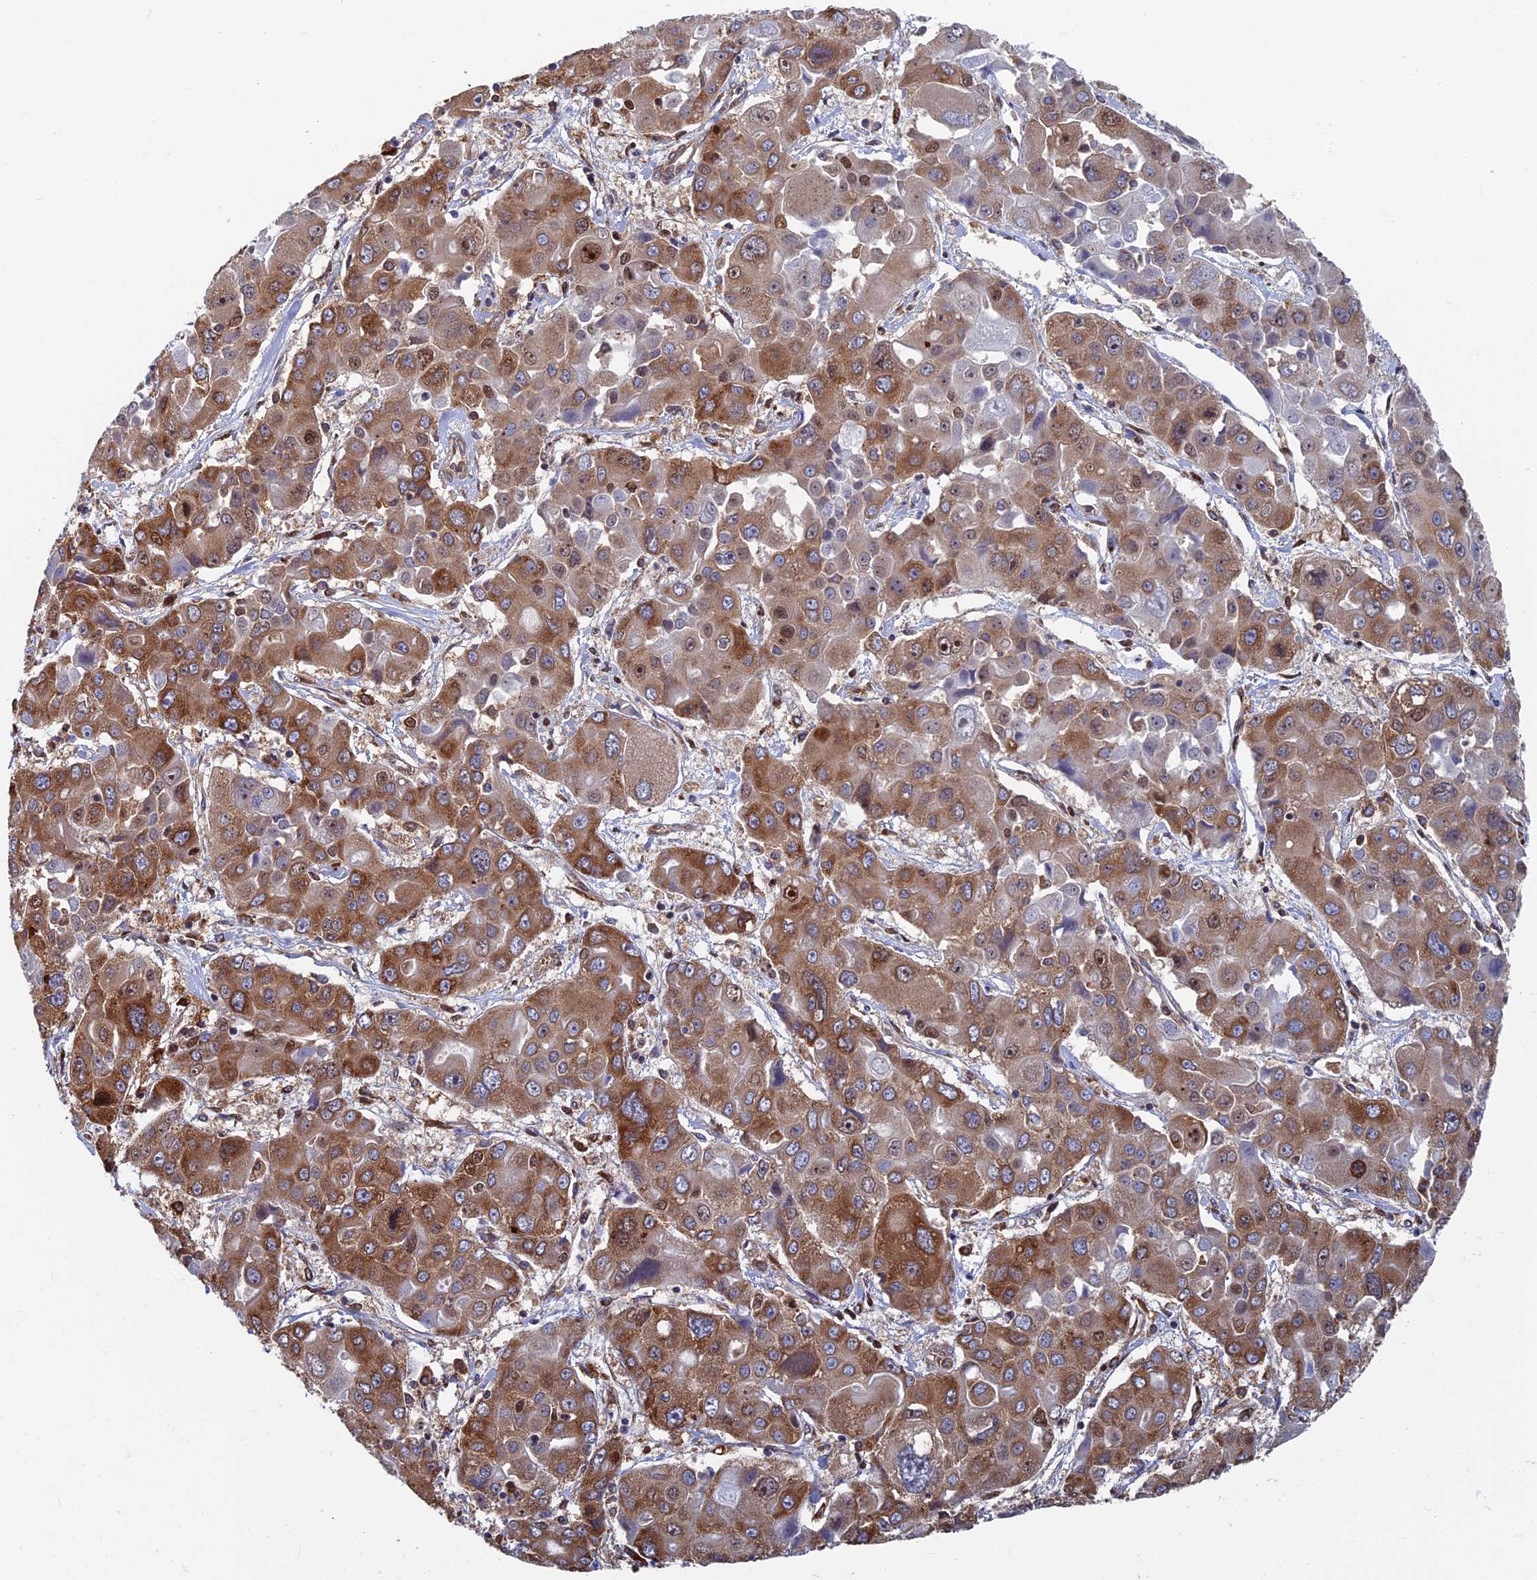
{"staining": {"intensity": "moderate", "quantity": "25%-75%", "location": "cytoplasmic/membranous,nuclear"}, "tissue": "liver cancer", "cell_type": "Tumor cells", "image_type": "cancer", "snomed": [{"axis": "morphology", "description": "Cholangiocarcinoma"}, {"axis": "topography", "description": "Liver"}], "caption": "Brown immunohistochemical staining in human liver cholangiocarcinoma shows moderate cytoplasmic/membranous and nuclear staining in about 25%-75% of tumor cells. (Brightfield microscopy of DAB IHC at high magnification).", "gene": "YBX1", "patient": {"sex": "male", "age": 67}}